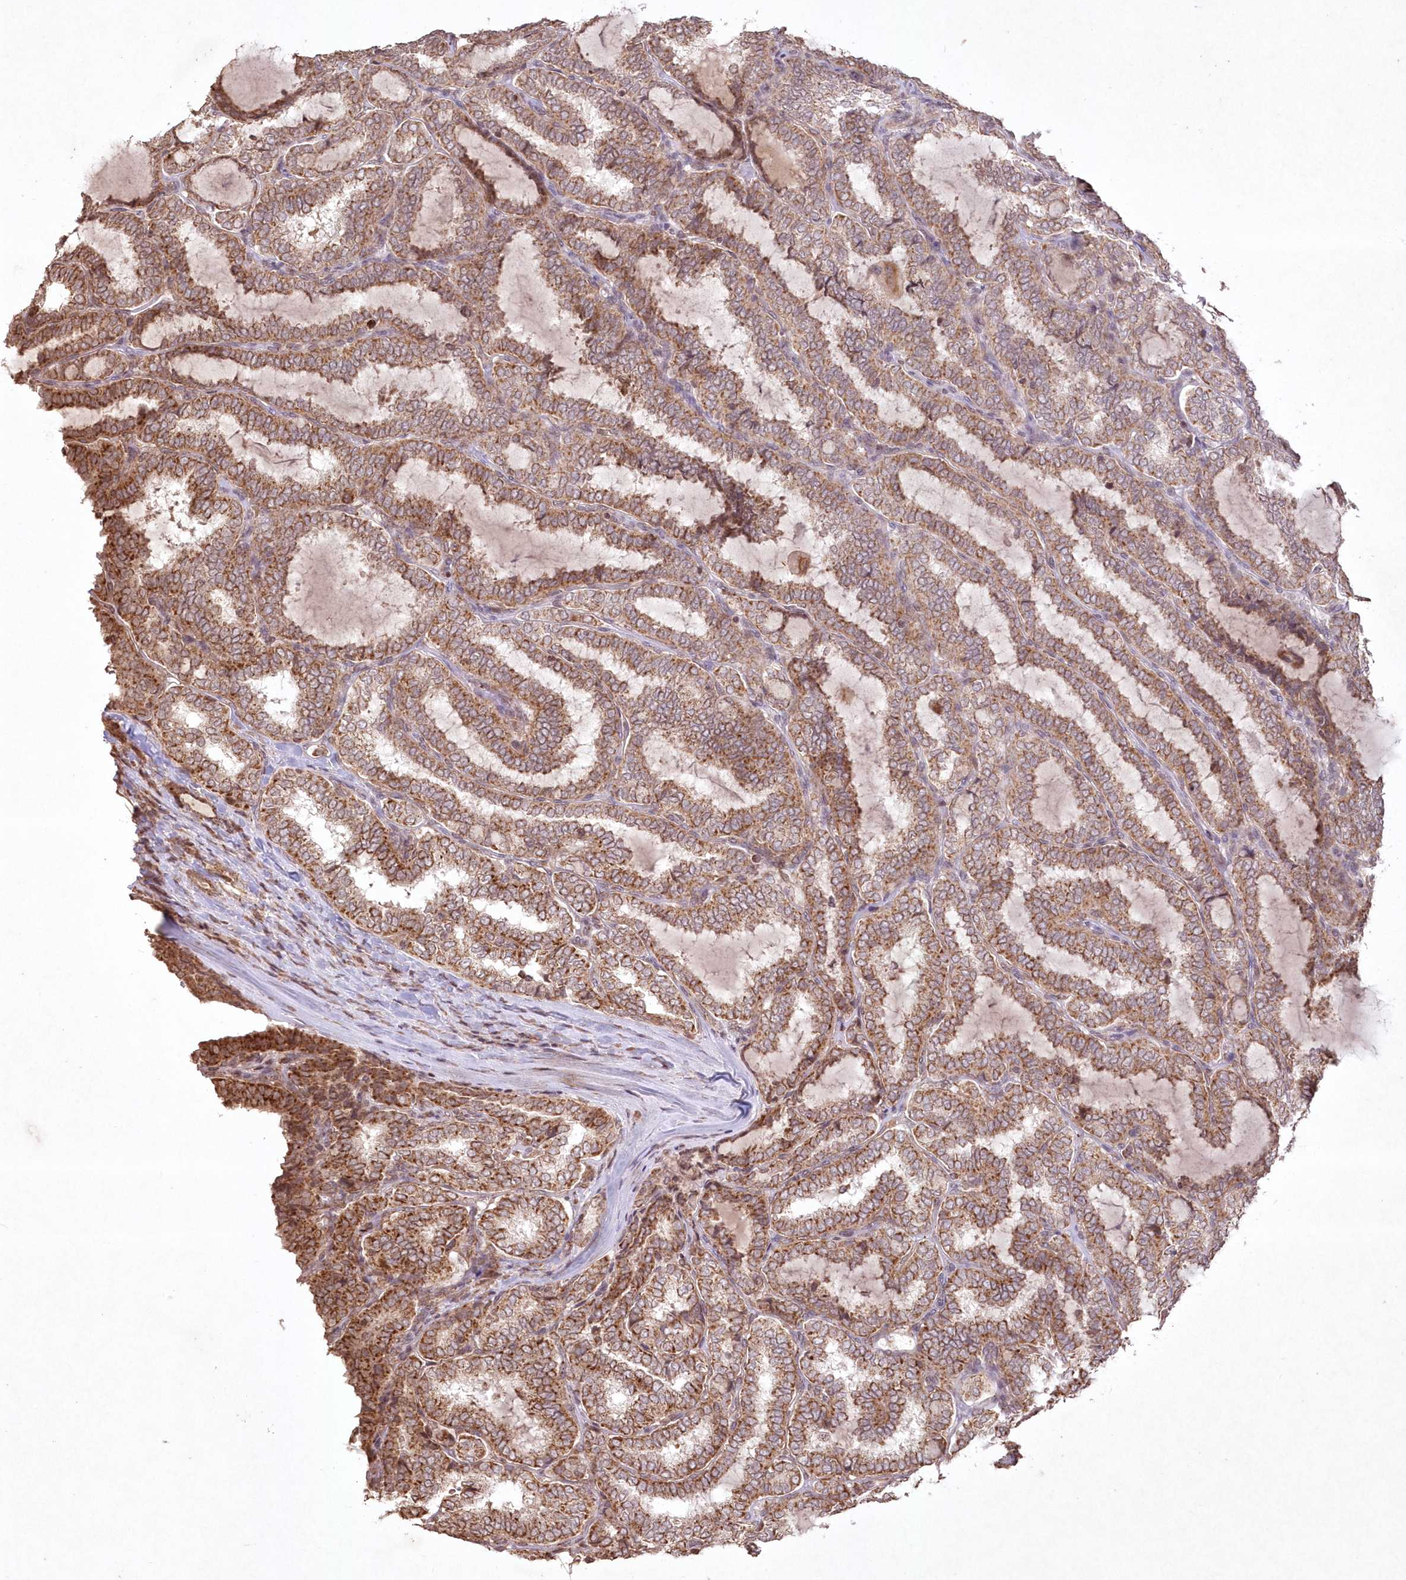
{"staining": {"intensity": "strong", "quantity": "25%-75%", "location": "cytoplasmic/membranous"}, "tissue": "thyroid cancer", "cell_type": "Tumor cells", "image_type": "cancer", "snomed": [{"axis": "morphology", "description": "Normal tissue, NOS"}, {"axis": "morphology", "description": "Papillary adenocarcinoma, NOS"}, {"axis": "topography", "description": "Thyroid gland"}], "caption": "Approximately 25%-75% of tumor cells in thyroid cancer show strong cytoplasmic/membranous protein expression as visualized by brown immunohistochemical staining.", "gene": "LRPPRC", "patient": {"sex": "female", "age": 30}}